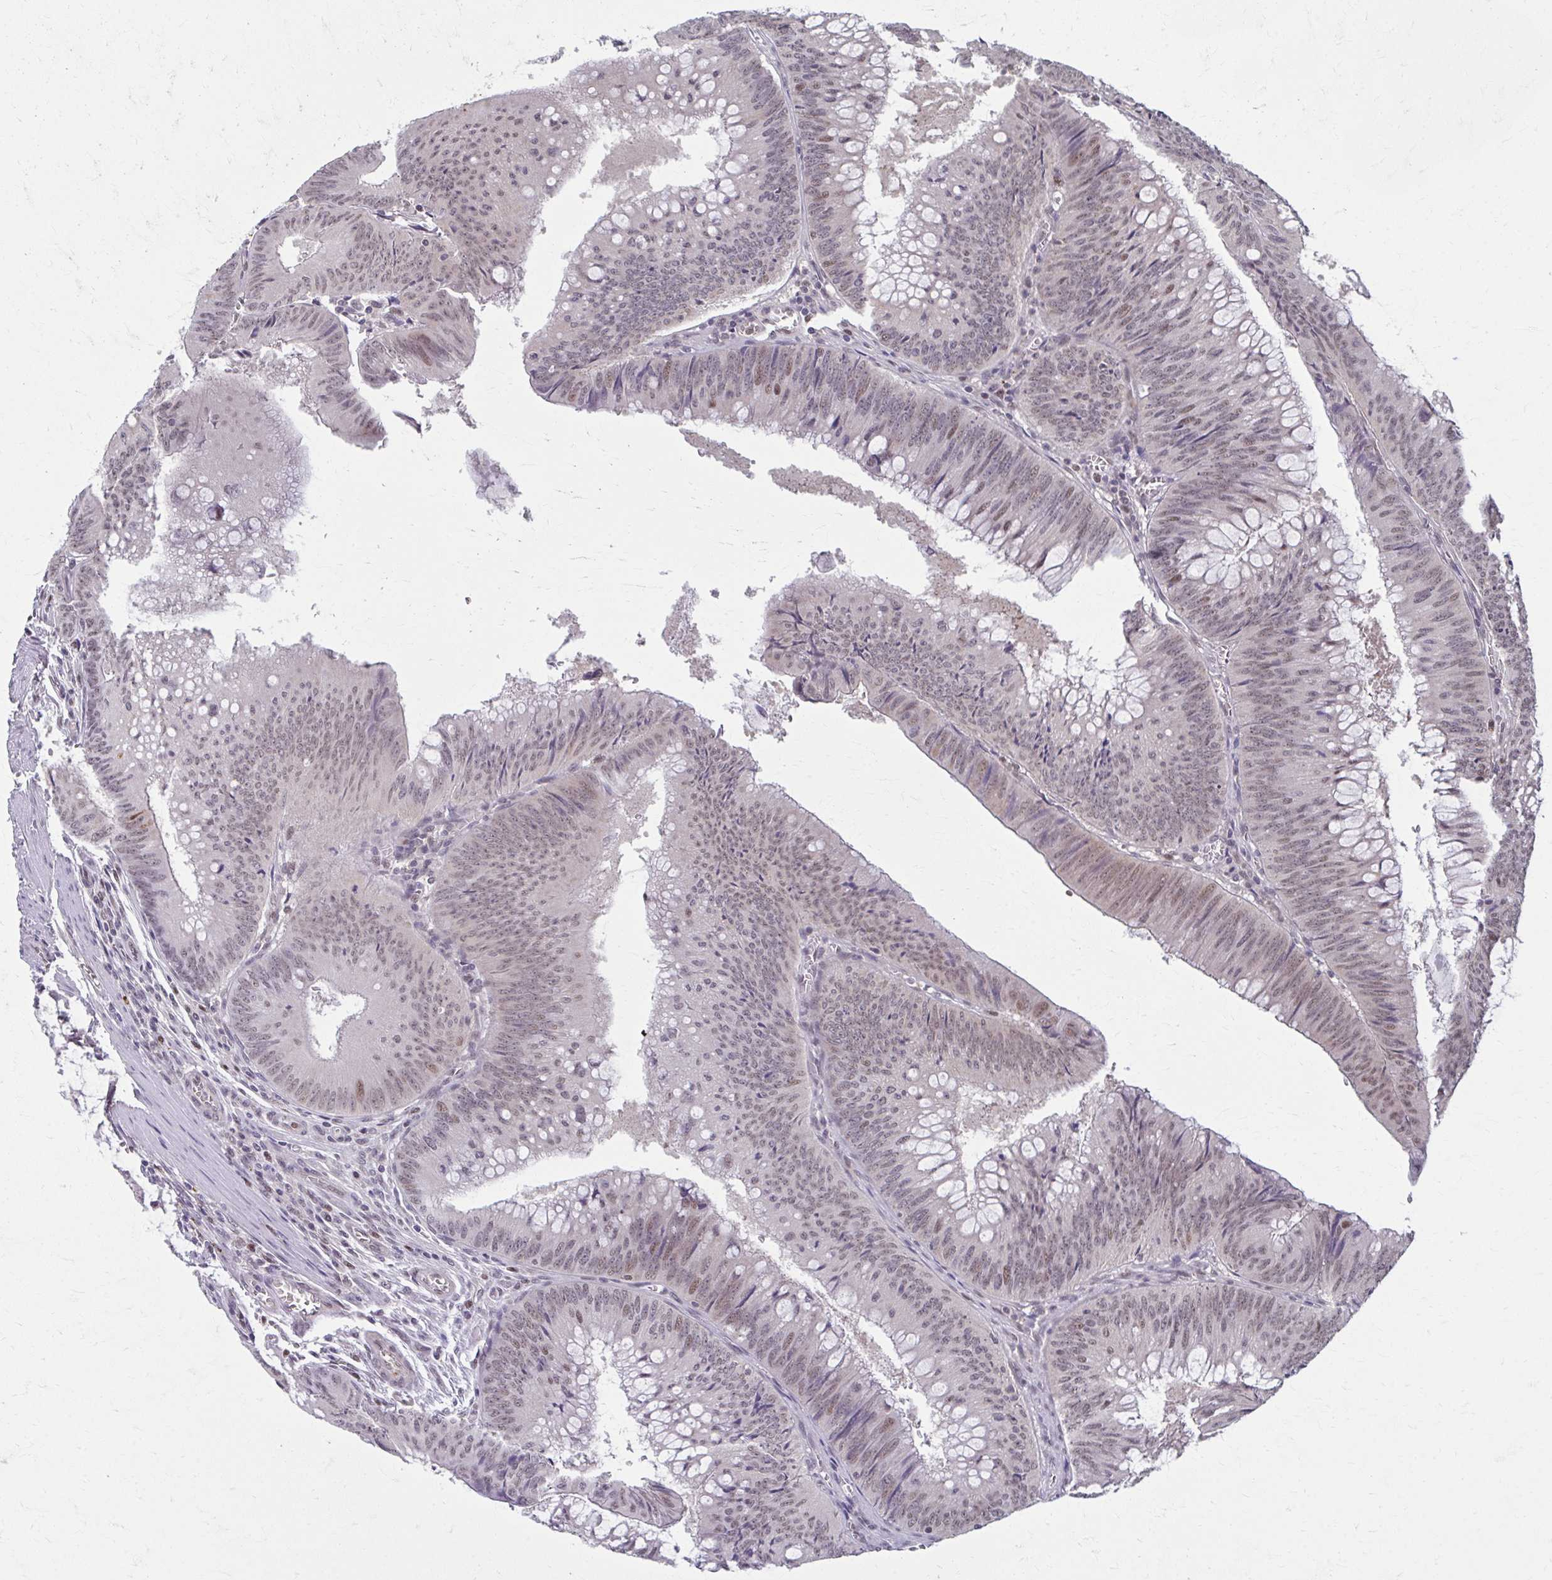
{"staining": {"intensity": "weak", "quantity": ">75%", "location": "nuclear"}, "tissue": "colorectal cancer", "cell_type": "Tumor cells", "image_type": "cancer", "snomed": [{"axis": "morphology", "description": "Adenocarcinoma, NOS"}, {"axis": "topography", "description": "Rectum"}], "caption": "Adenocarcinoma (colorectal) stained with a brown dye demonstrates weak nuclear positive expression in approximately >75% of tumor cells.", "gene": "SETBP1", "patient": {"sex": "female", "age": 72}}